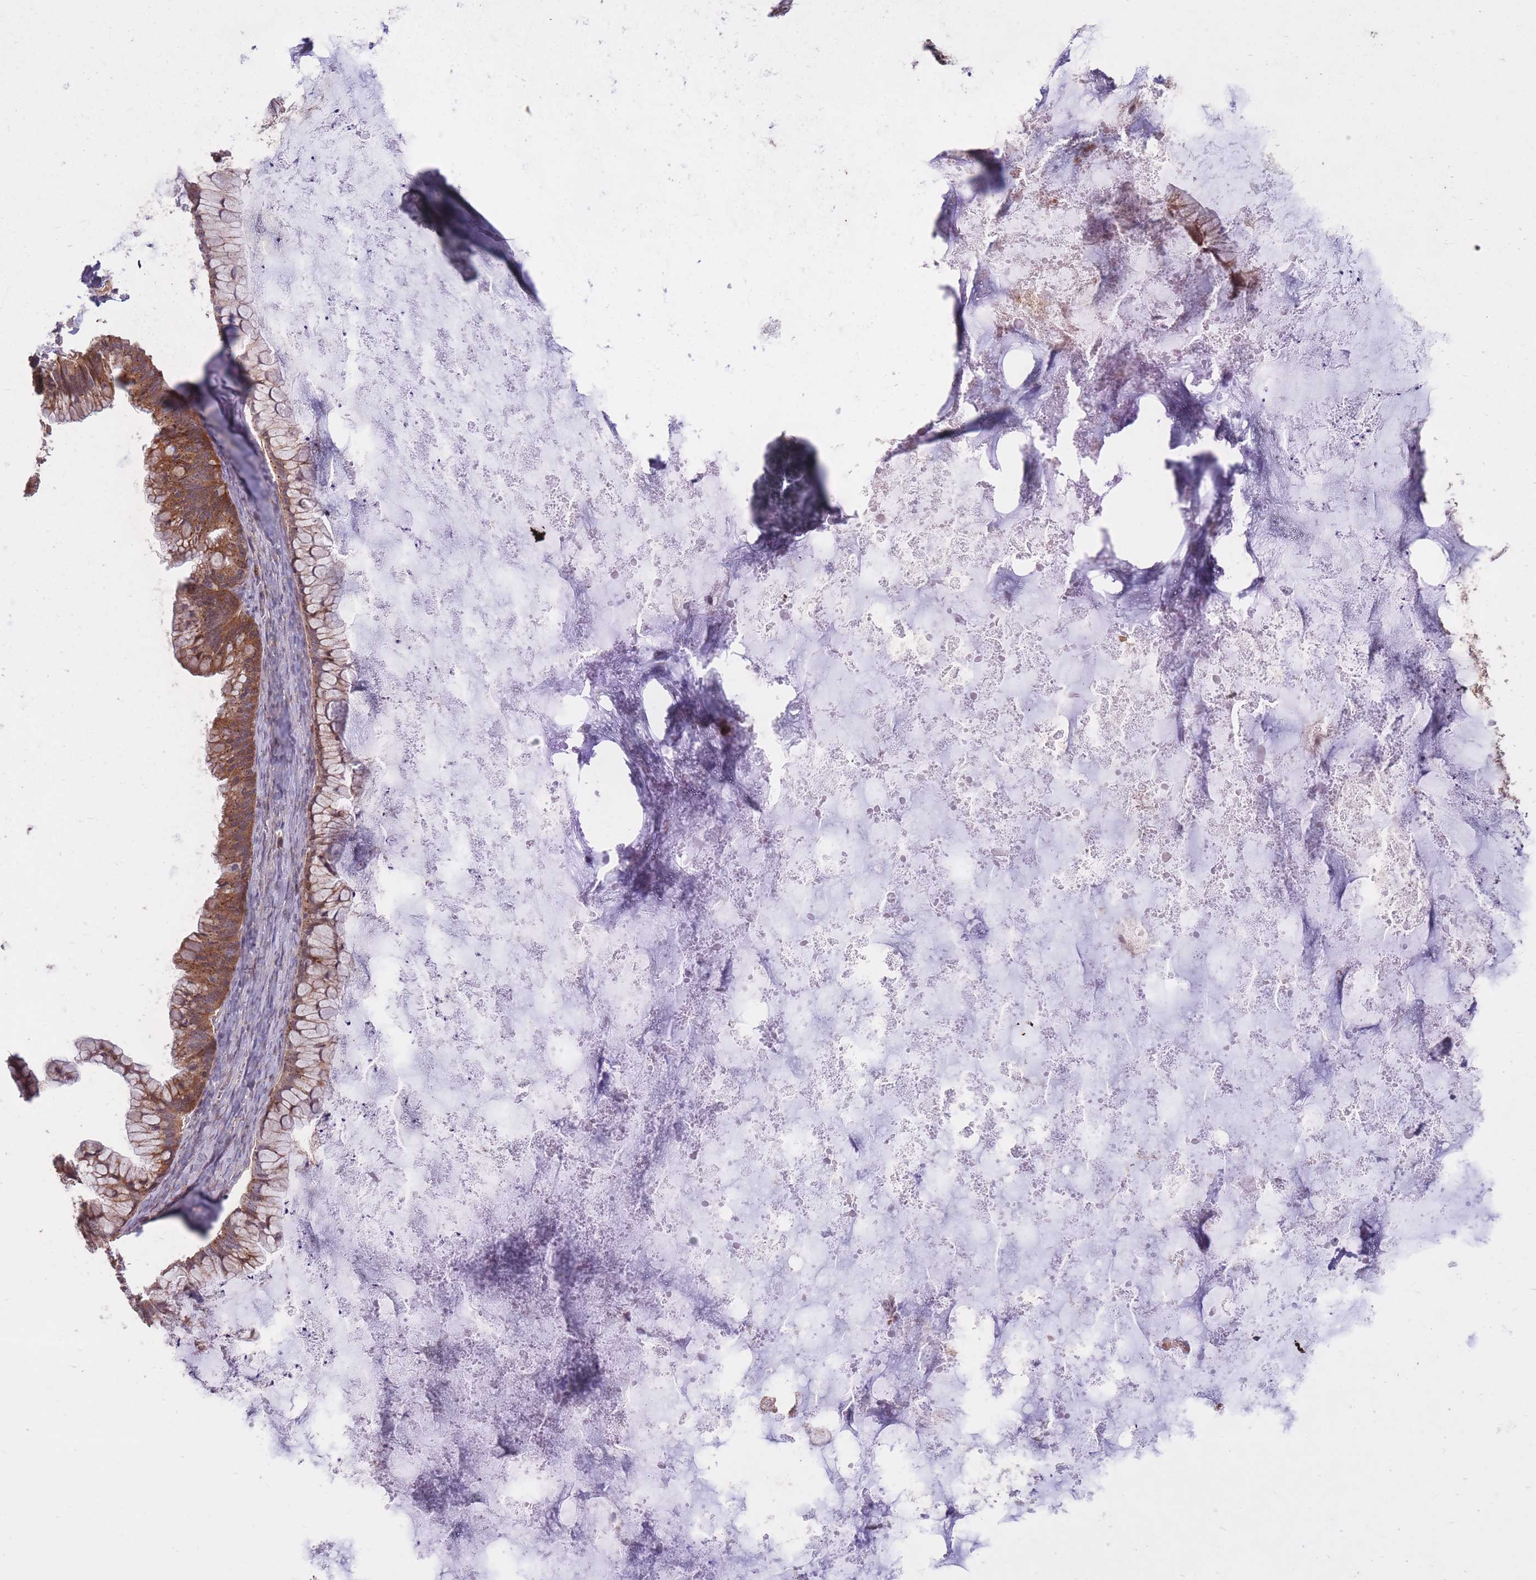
{"staining": {"intensity": "moderate", "quantity": ">75%", "location": "cytoplasmic/membranous"}, "tissue": "ovarian cancer", "cell_type": "Tumor cells", "image_type": "cancer", "snomed": [{"axis": "morphology", "description": "Cystadenocarcinoma, mucinous, NOS"}, {"axis": "topography", "description": "Ovary"}], "caption": "Ovarian cancer (mucinous cystadenocarcinoma) stained for a protein exhibits moderate cytoplasmic/membranous positivity in tumor cells.", "gene": "IGF2BP2", "patient": {"sex": "female", "age": 35}}